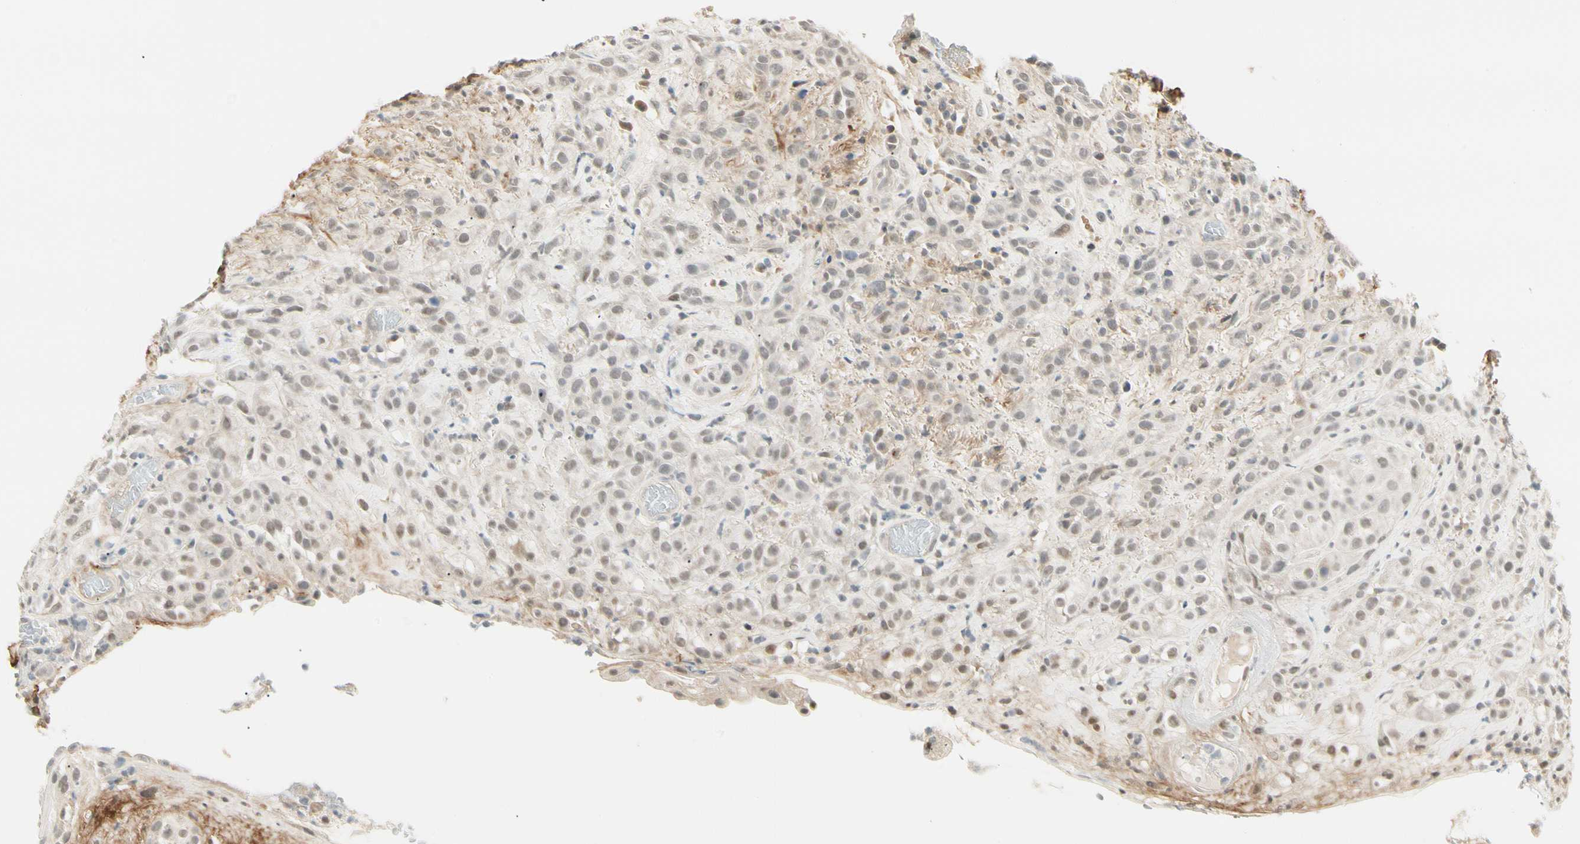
{"staining": {"intensity": "weak", "quantity": "25%-75%", "location": "nuclear"}, "tissue": "head and neck cancer", "cell_type": "Tumor cells", "image_type": "cancer", "snomed": [{"axis": "morphology", "description": "Squamous cell carcinoma, NOS"}, {"axis": "topography", "description": "Head-Neck"}], "caption": "DAB immunohistochemical staining of squamous cell carcinoma (head and neck) reveals weak nuclear protein expression in about 25%-75% of tumor cells. The staining is performed using DAB (3,3'-diaminobenzidine) brown chromogen to label protein expression. The nuclei are counter-stained blue using hematoxylin.", "gene": "ASPN", "patient": {"sex": "male", "age": 62}}